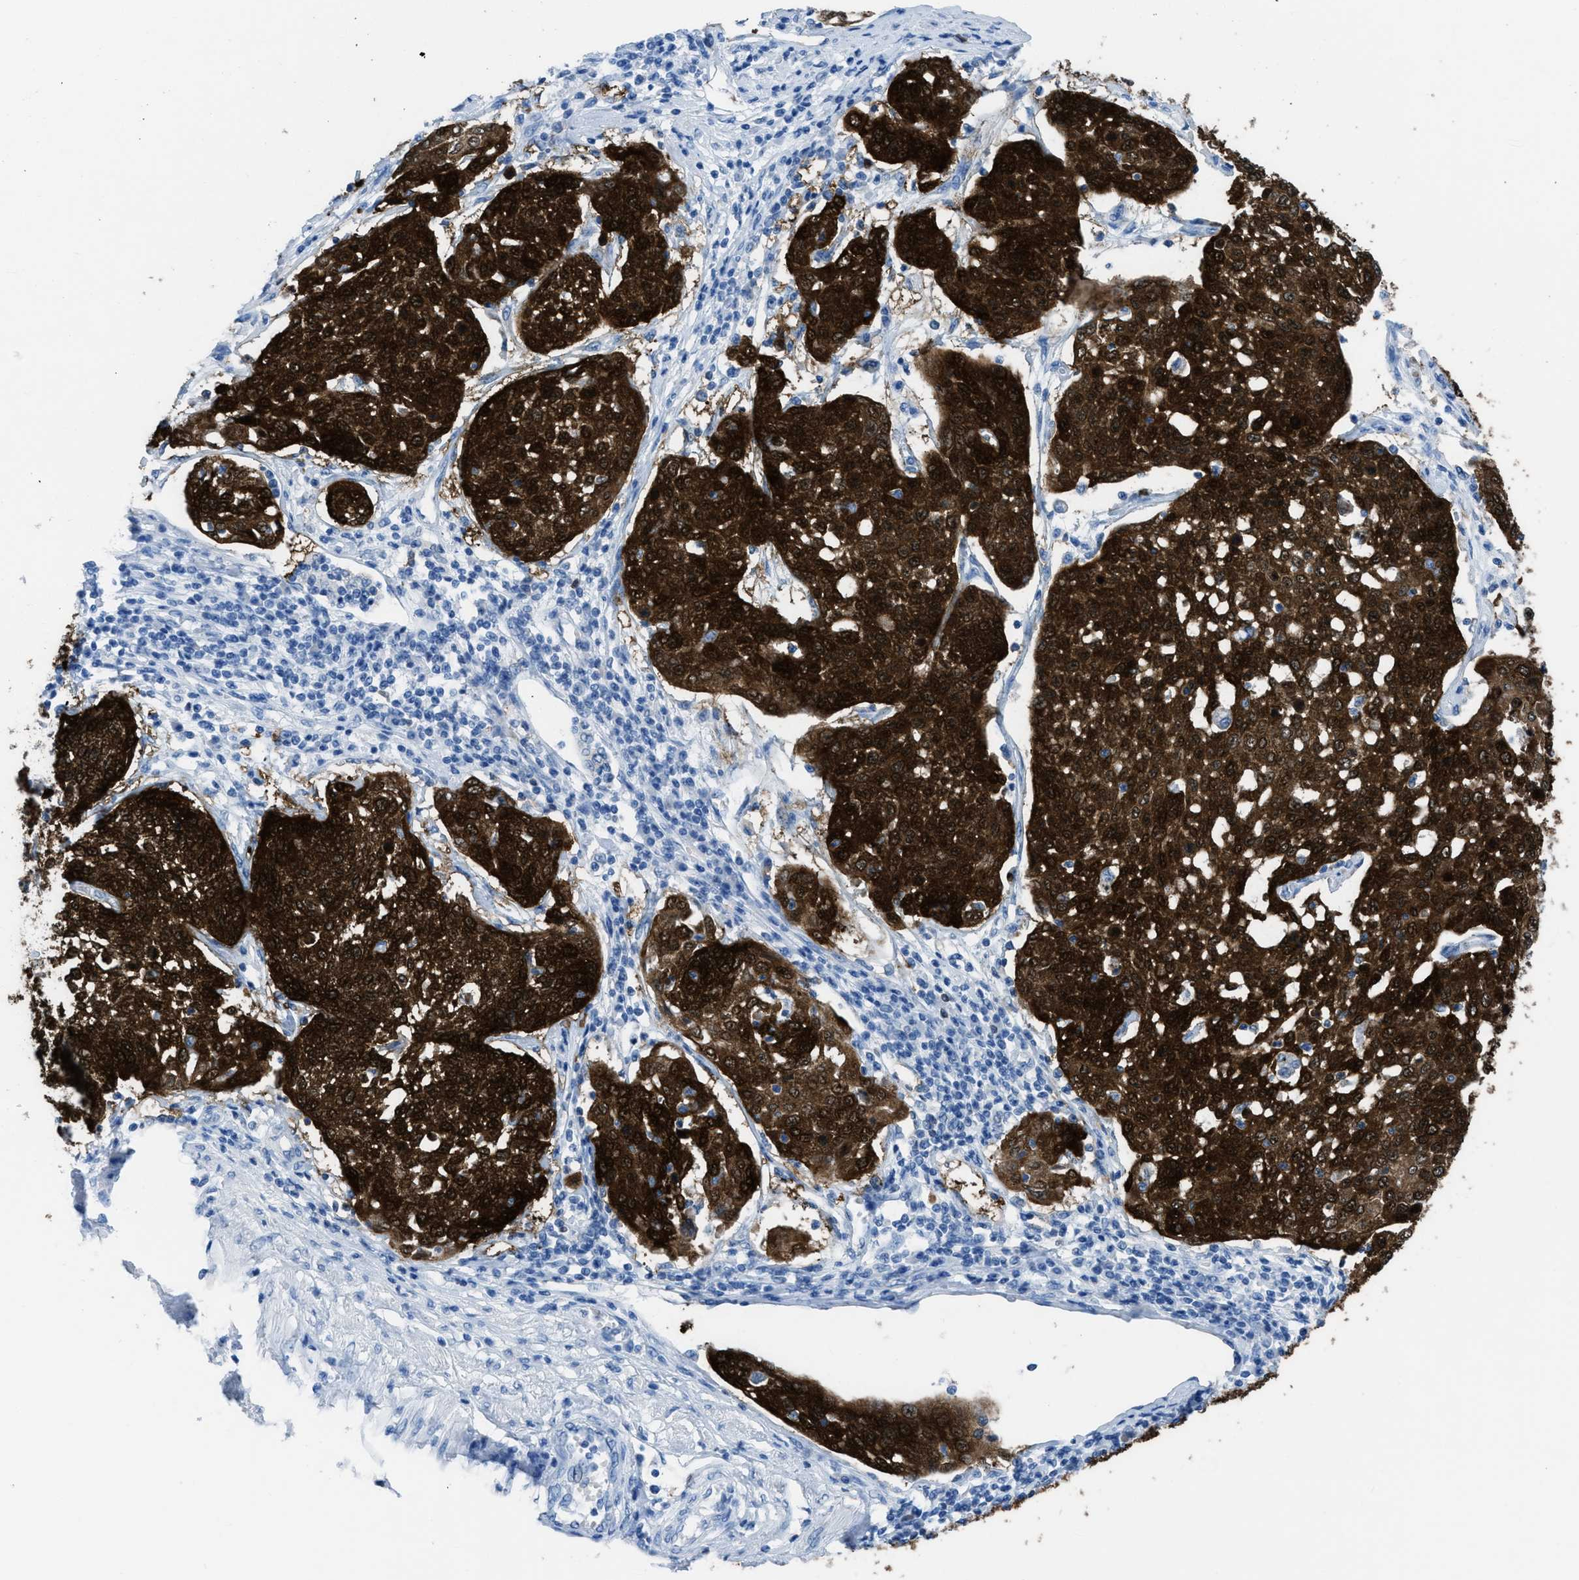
{"staining": {"intensity": "strong", "quantity": ">75%", "location": "cytoplasmic/membranous,nuclear"}, "tissue": "cervical cancer", "cell_type": "Tumor cells", "image_type": "cancer", "snomed": [{"axis": "morphology", "description": "Squamous cell carcinoma, NOS"}, {"axis": "topography", "description": "Cervix"}], "caption": "A high-resolution histopathology image shows IHC staining of cervical cancer, which displays strong cytoplasmic/membranous and nuclear staining in approximately >75% of tumor cells. (Stains: DAB (3,3'-diaminobenzidine) in brown, nuclei in blue, Microscopy: brightfield microscopy at high magnification).", "gene": "CDKN2A", "patient": {"sex": "female", "age": 34}}